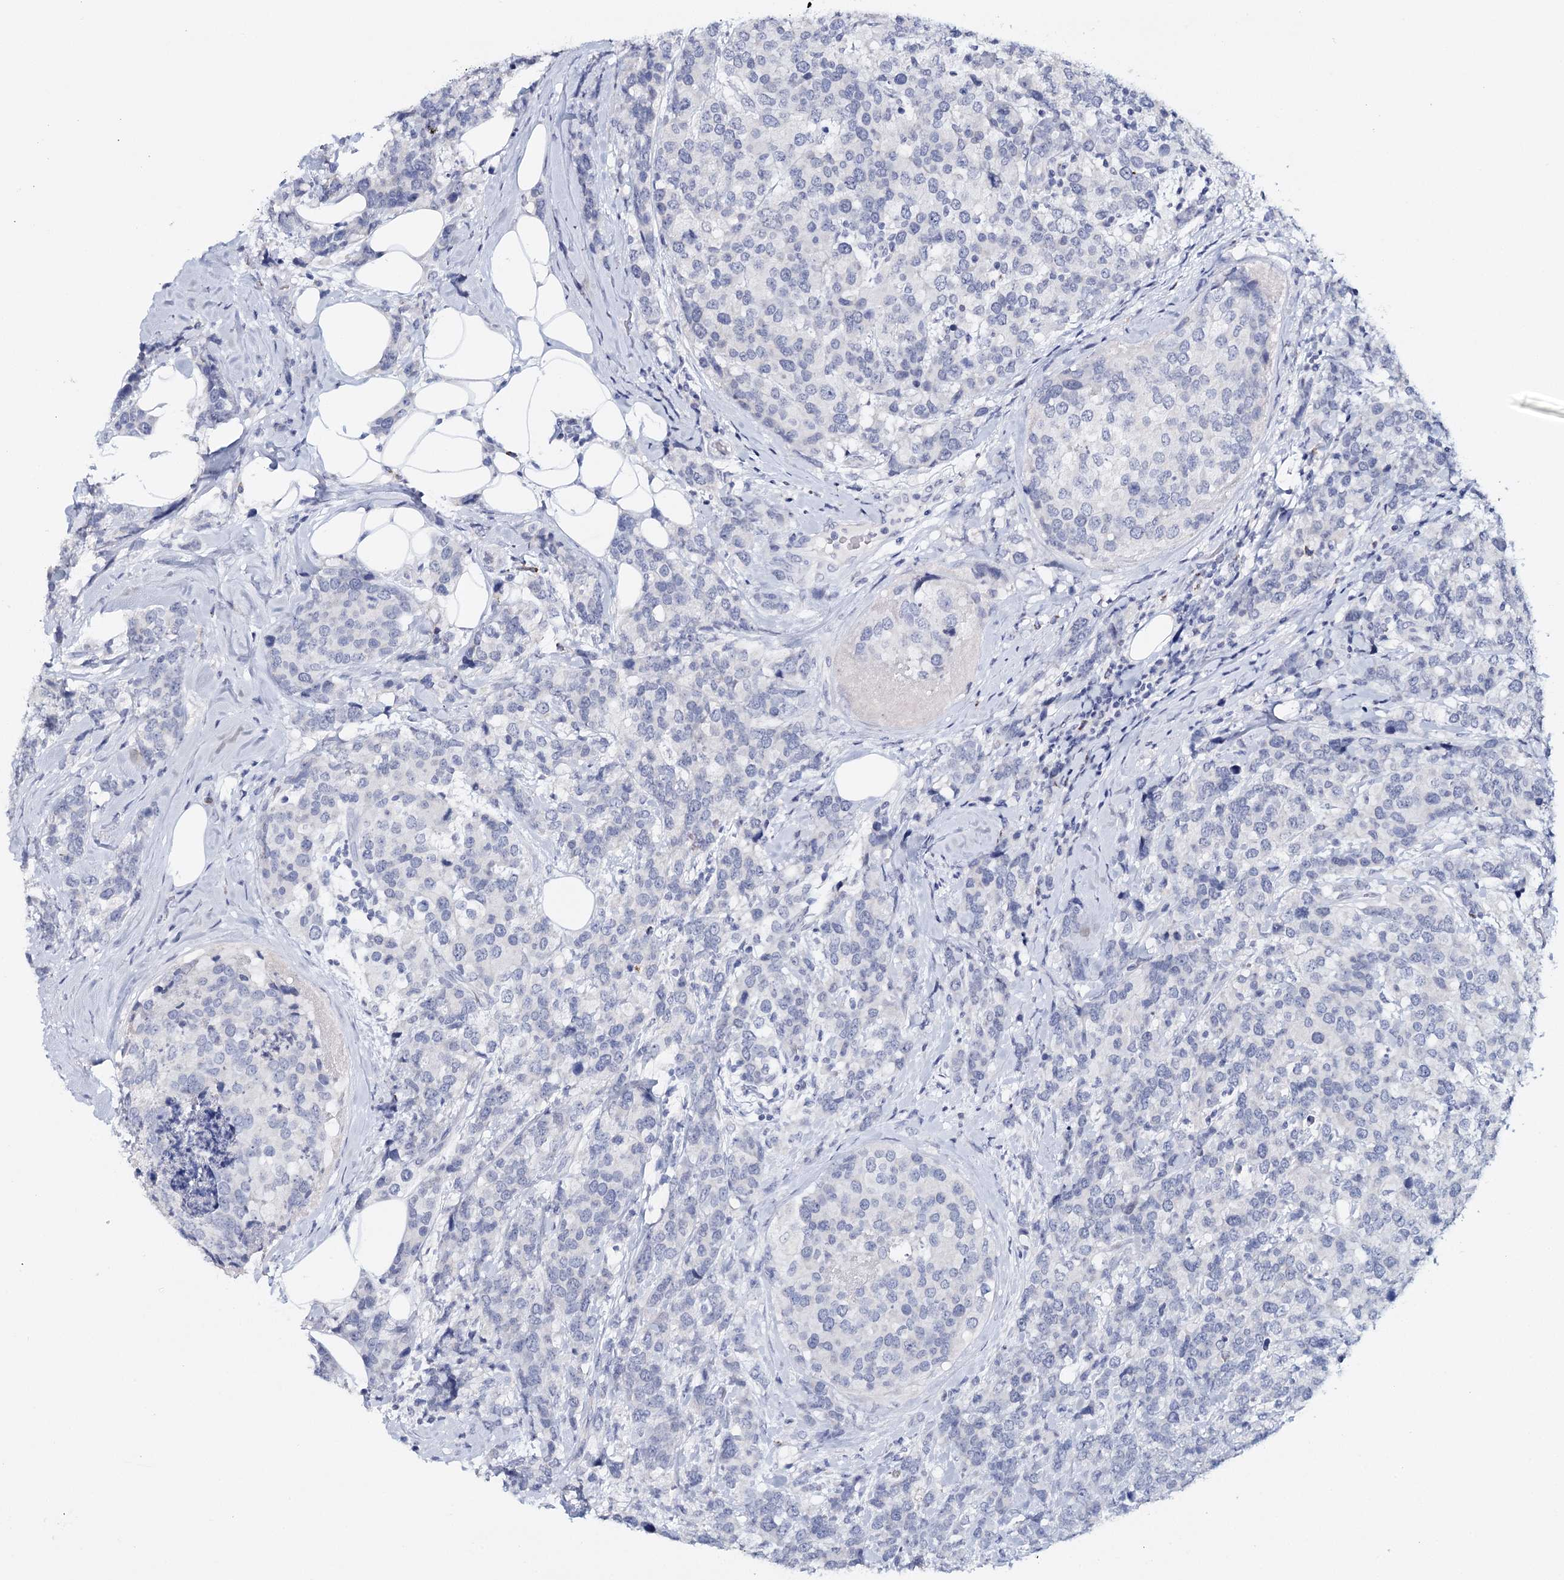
{"staining": {"intensity": "negative", "quantity": "none", "location": "none"}, "tissue": "breast cancer", "cell_type": "Tumor cells", "image_type": "cancer", "snomed": [{"axis": "morphology", "description": "Lobular carcinoma"}, {"axis": "topography", "description": "Breast"}], "caption": "Breast cancer was stained to show a protein in brown. There is no significant positivity in tumor cells.", "gene": "HSPA4L", "patient": {"sex": "female", "age": 59}}